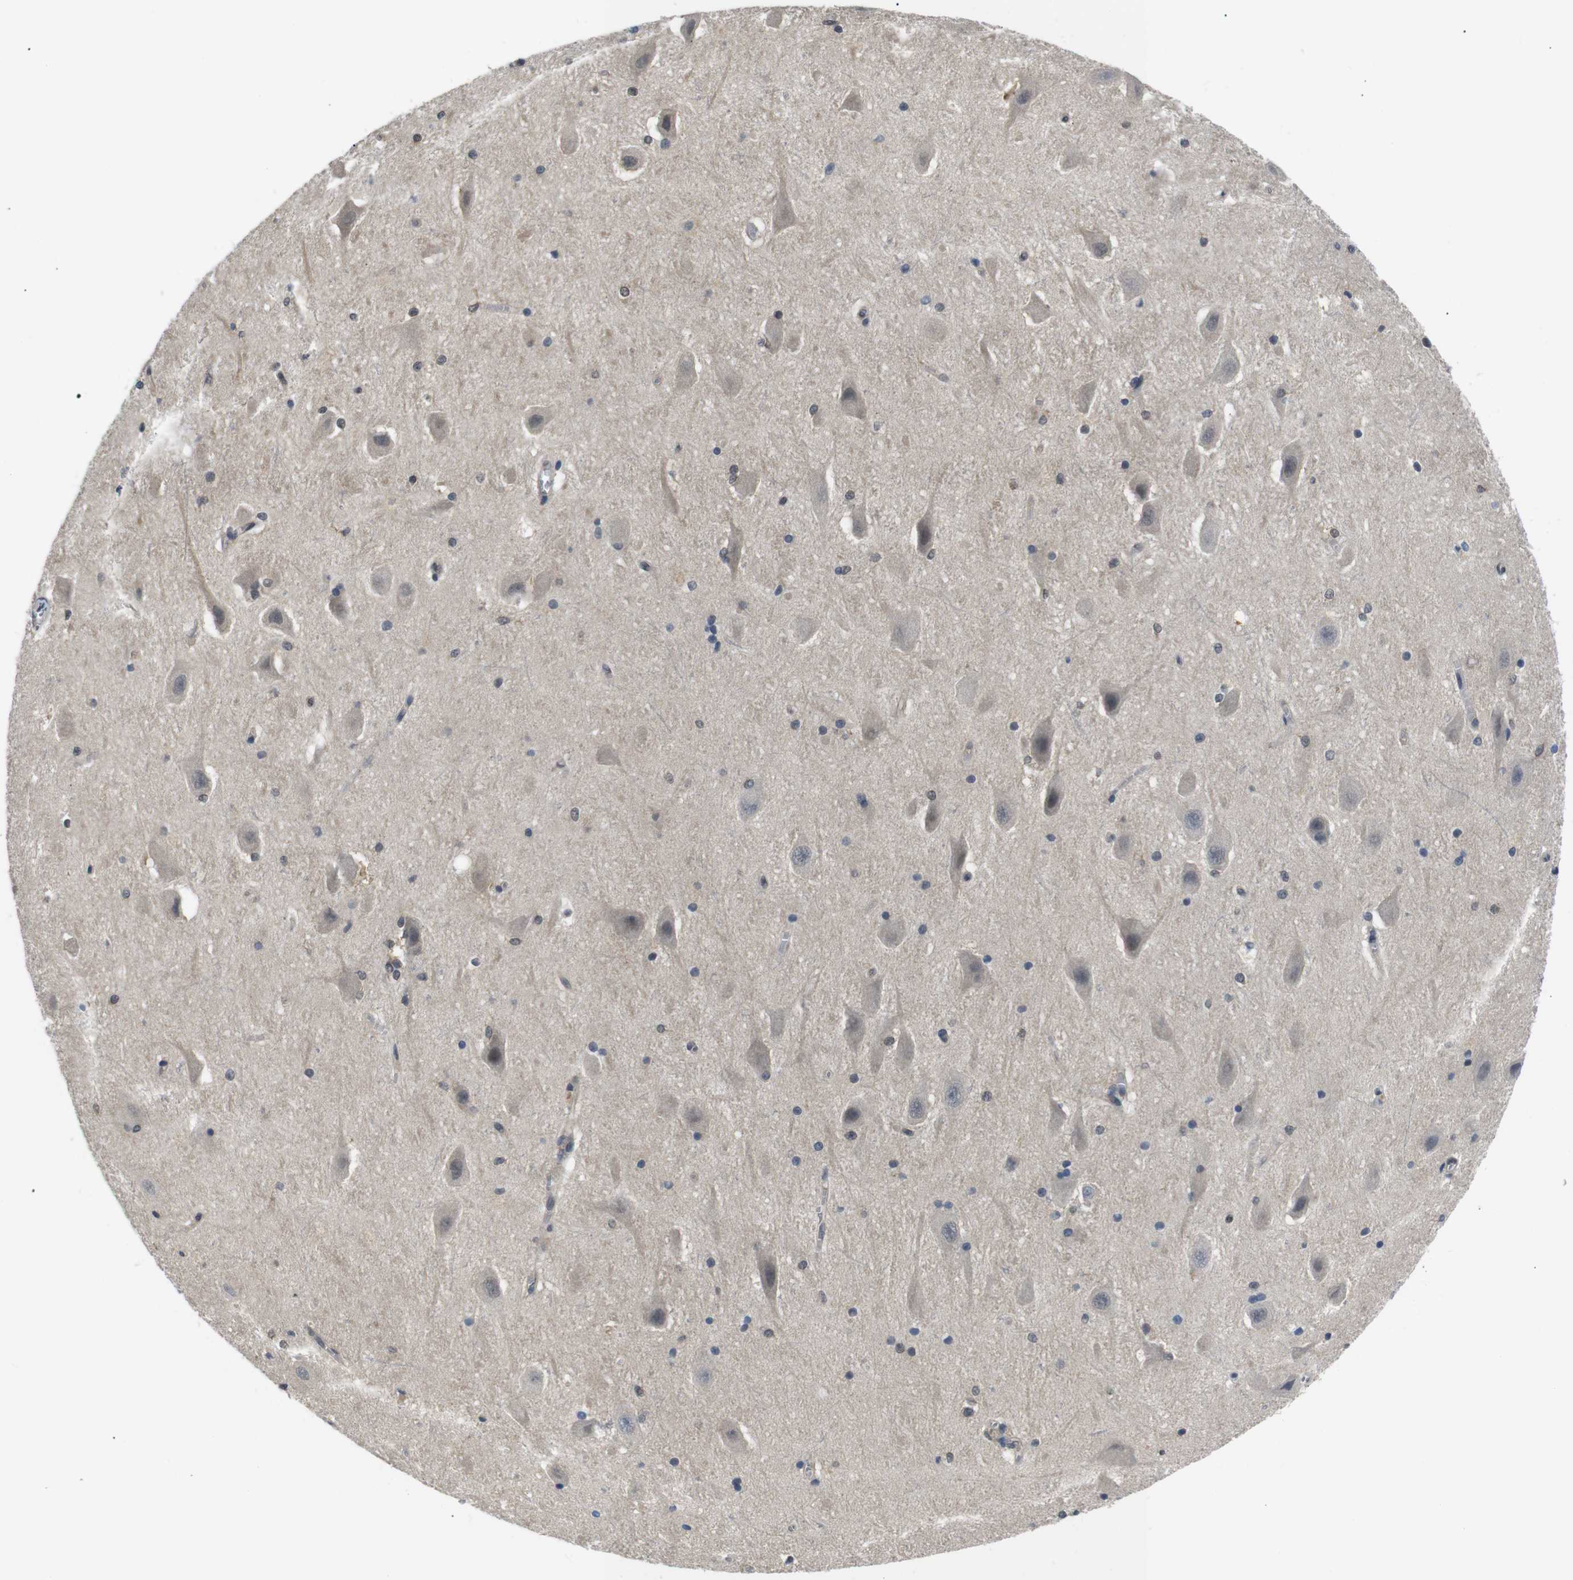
{"staining": {"intensity": "weak", "quantity": "<25%", "location": "nuclear"}, "tissue": "hippocampus", "cell_type": "Glial cells", "image_type": "normal", "snomed": [{"axis": "morphology", "description": "Normal tissue, NOS"}, {"axis": "topography", "description": "Hippocampus"}], "caption": "IHC of unremarkable human hippocampus reveals no staining in glial cells.", "gene": "UBXN1", "patient": {"sex": "female", "age": 19}}